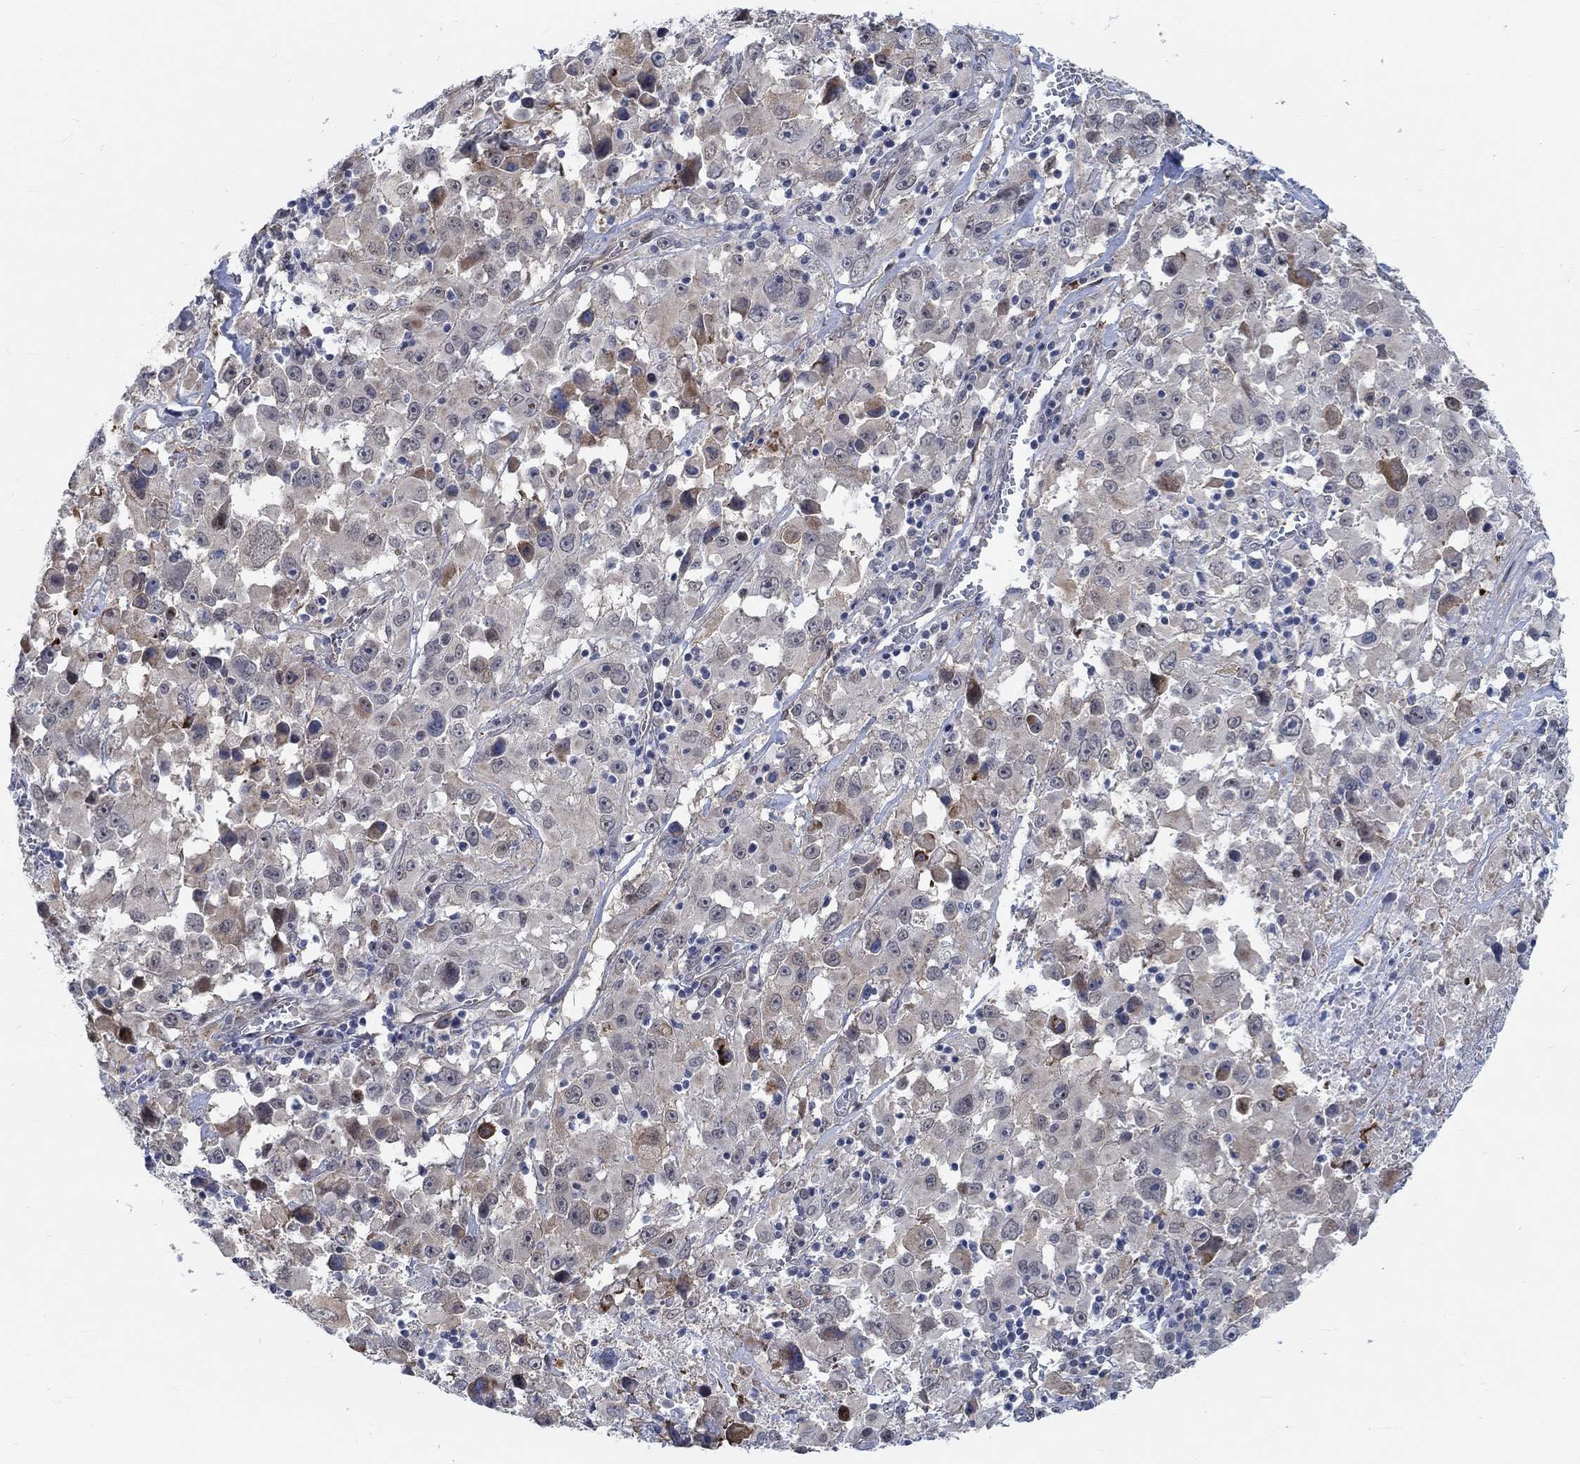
{"staining": {"intensity": "weak", "quantity": "25%-75%", "location": "cytoplasmic/membranous"}, "tissue": "melanoma", "cell_type": "Tumor cells", "image_type": "cancer", "snomed": [{"axis": "morphology", "description": "Malignant melanoma, Metastatic site"}, {"axis": "topography", "description": "Lymph node"}], "caption": "This is a photomicrograph of IHC staining of melanoma, which shows weak expression in the cytoplasmic/membranous of tumor cells.", "gene": "KCNH8", "patient": {"sex": "male", "age": 50}}